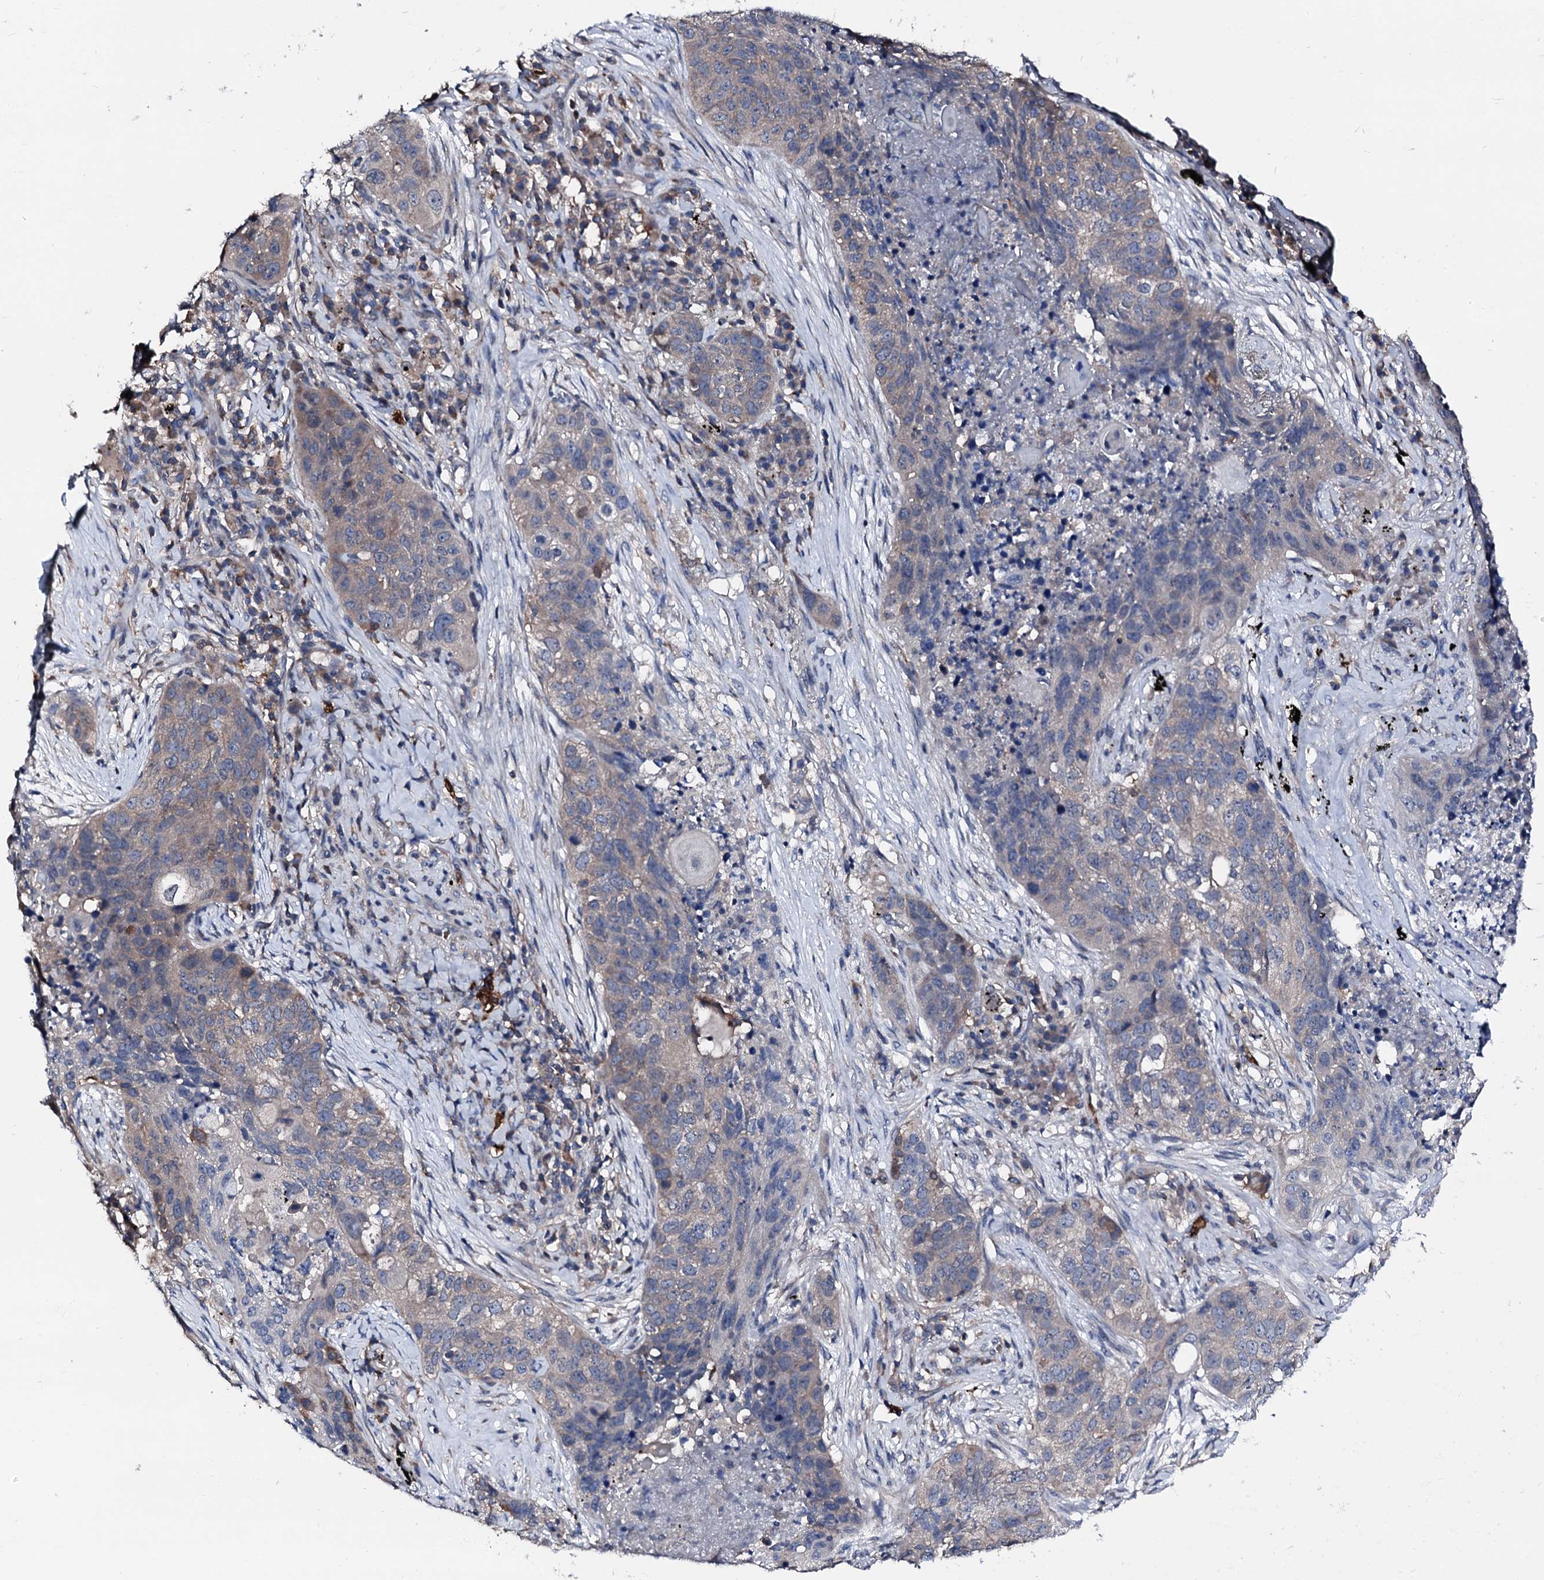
{"staining": {"intensity": "weak", "quantity": "<25%", "location": "cytoplasmic/membranous"}, "tissue": "lung cancer", "cell_type": "Tumor cells", "image_type": "cancer", "snomed": [{"axis": "morphology", "description": "Squamous cell carcinoma, NOS"}, {"axis": "topography", "description": "Lung"}], "caption": "Histopathology image shows no protein expression in tumor cells of lung cancer (squamous cell carcinoma) tissue.", "gene": "TRAFD1", "patient": {"sex": "female", "age": 63}}